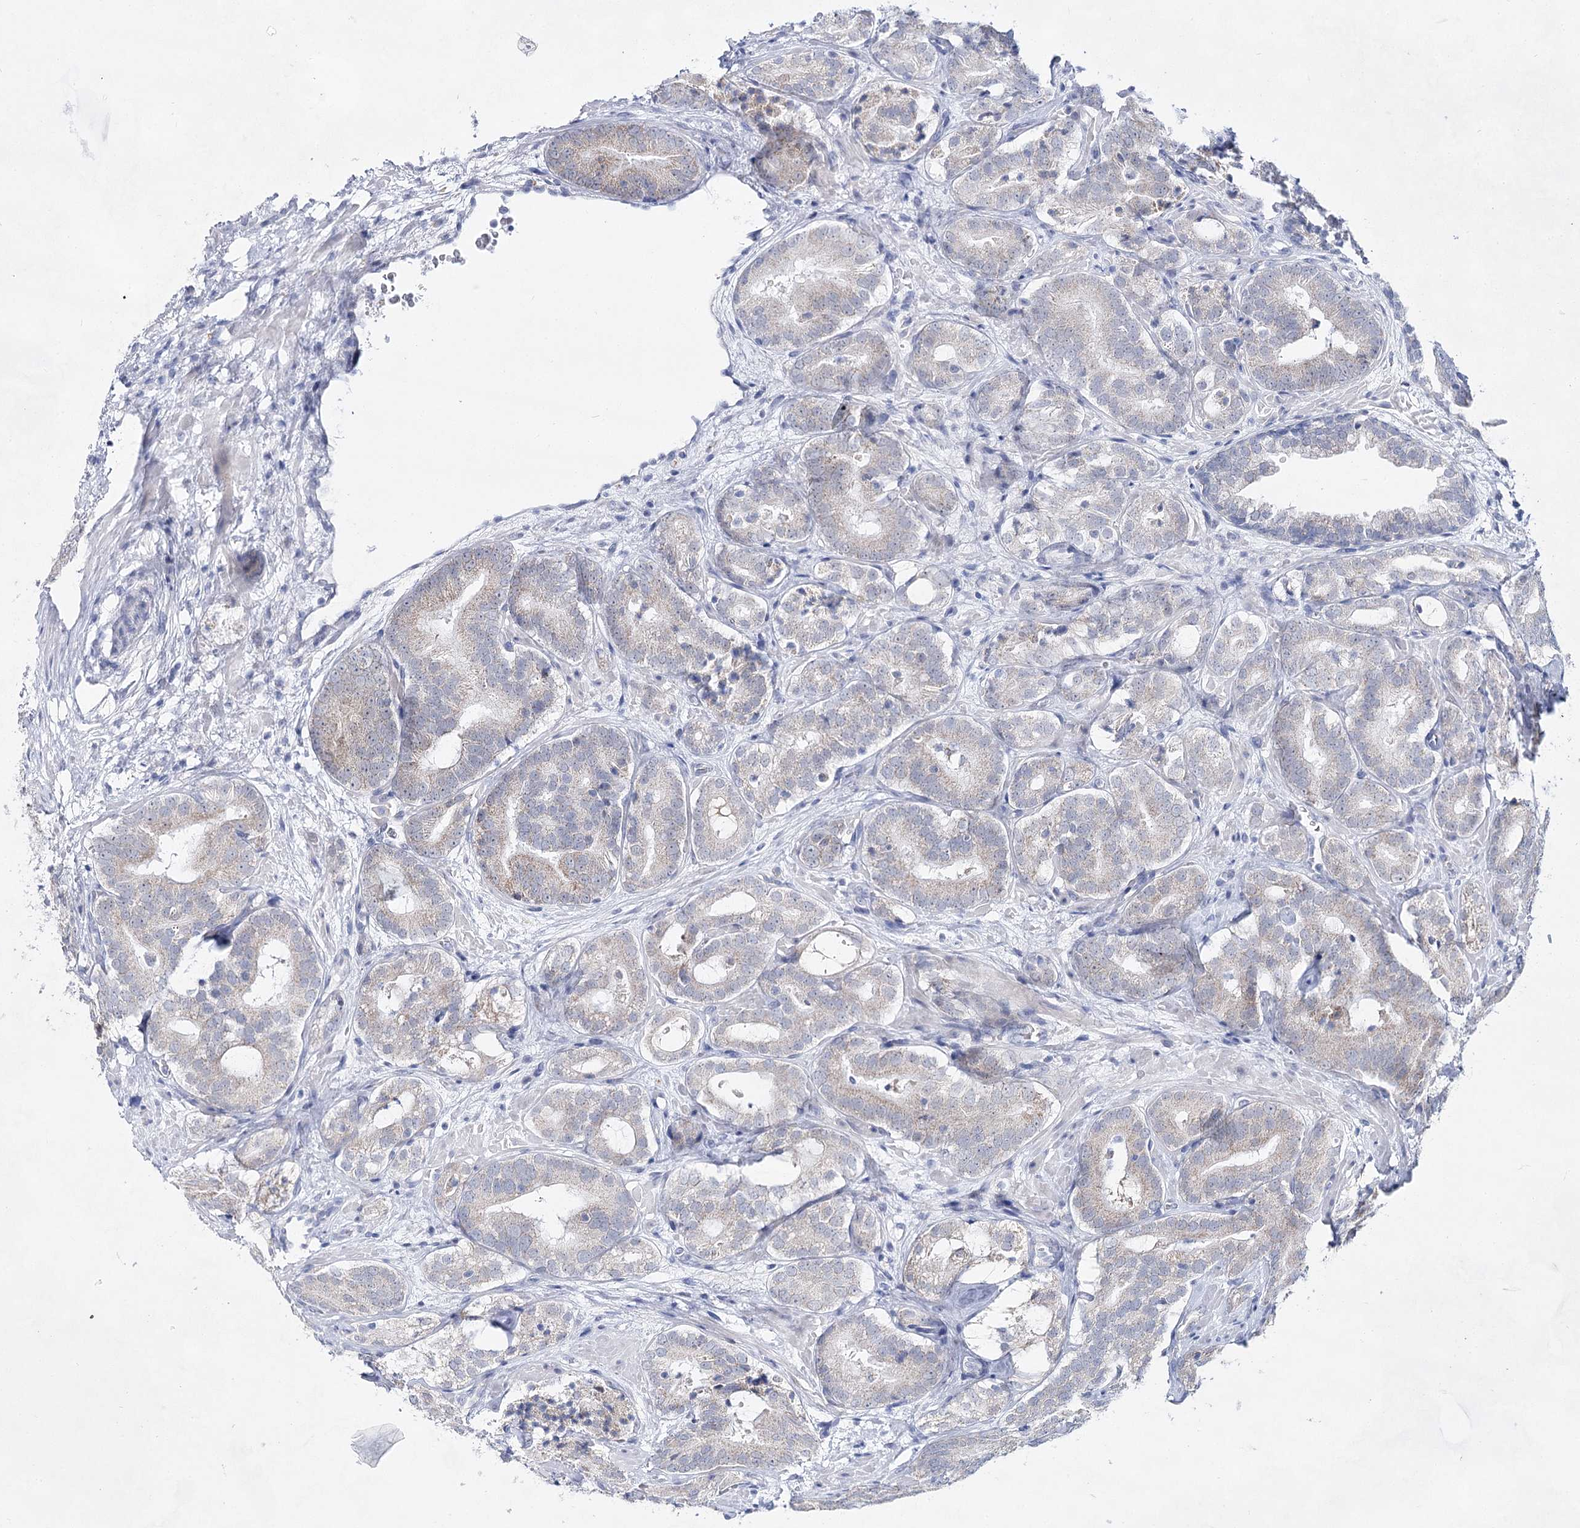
{"staining": {"intensity": "weak", "quantity": "25%-75%", "location": "cytoplasmic/membranous"}, "tissue": "prostate cancer", "cell_type": "Tumor cells", "image_type": "cancer", "snomed": [{"axis": "morphology", "description": "Adenocarcinoma, High grade"}, {"axis": "topography", "description": "Prostate"}], "caption": "High-magnification brightfield microscopy of adenocarcinoma (high-grade) (prostate) stained with DAB (brown) and counterstained with hematoxylin (blue). tumor cells exhibit weak cytoplasmic/membranous expression is appreciated in about25%-75% of cells.", "gene": "BPHL", "patient": {"sex": "male", "age": 57}}